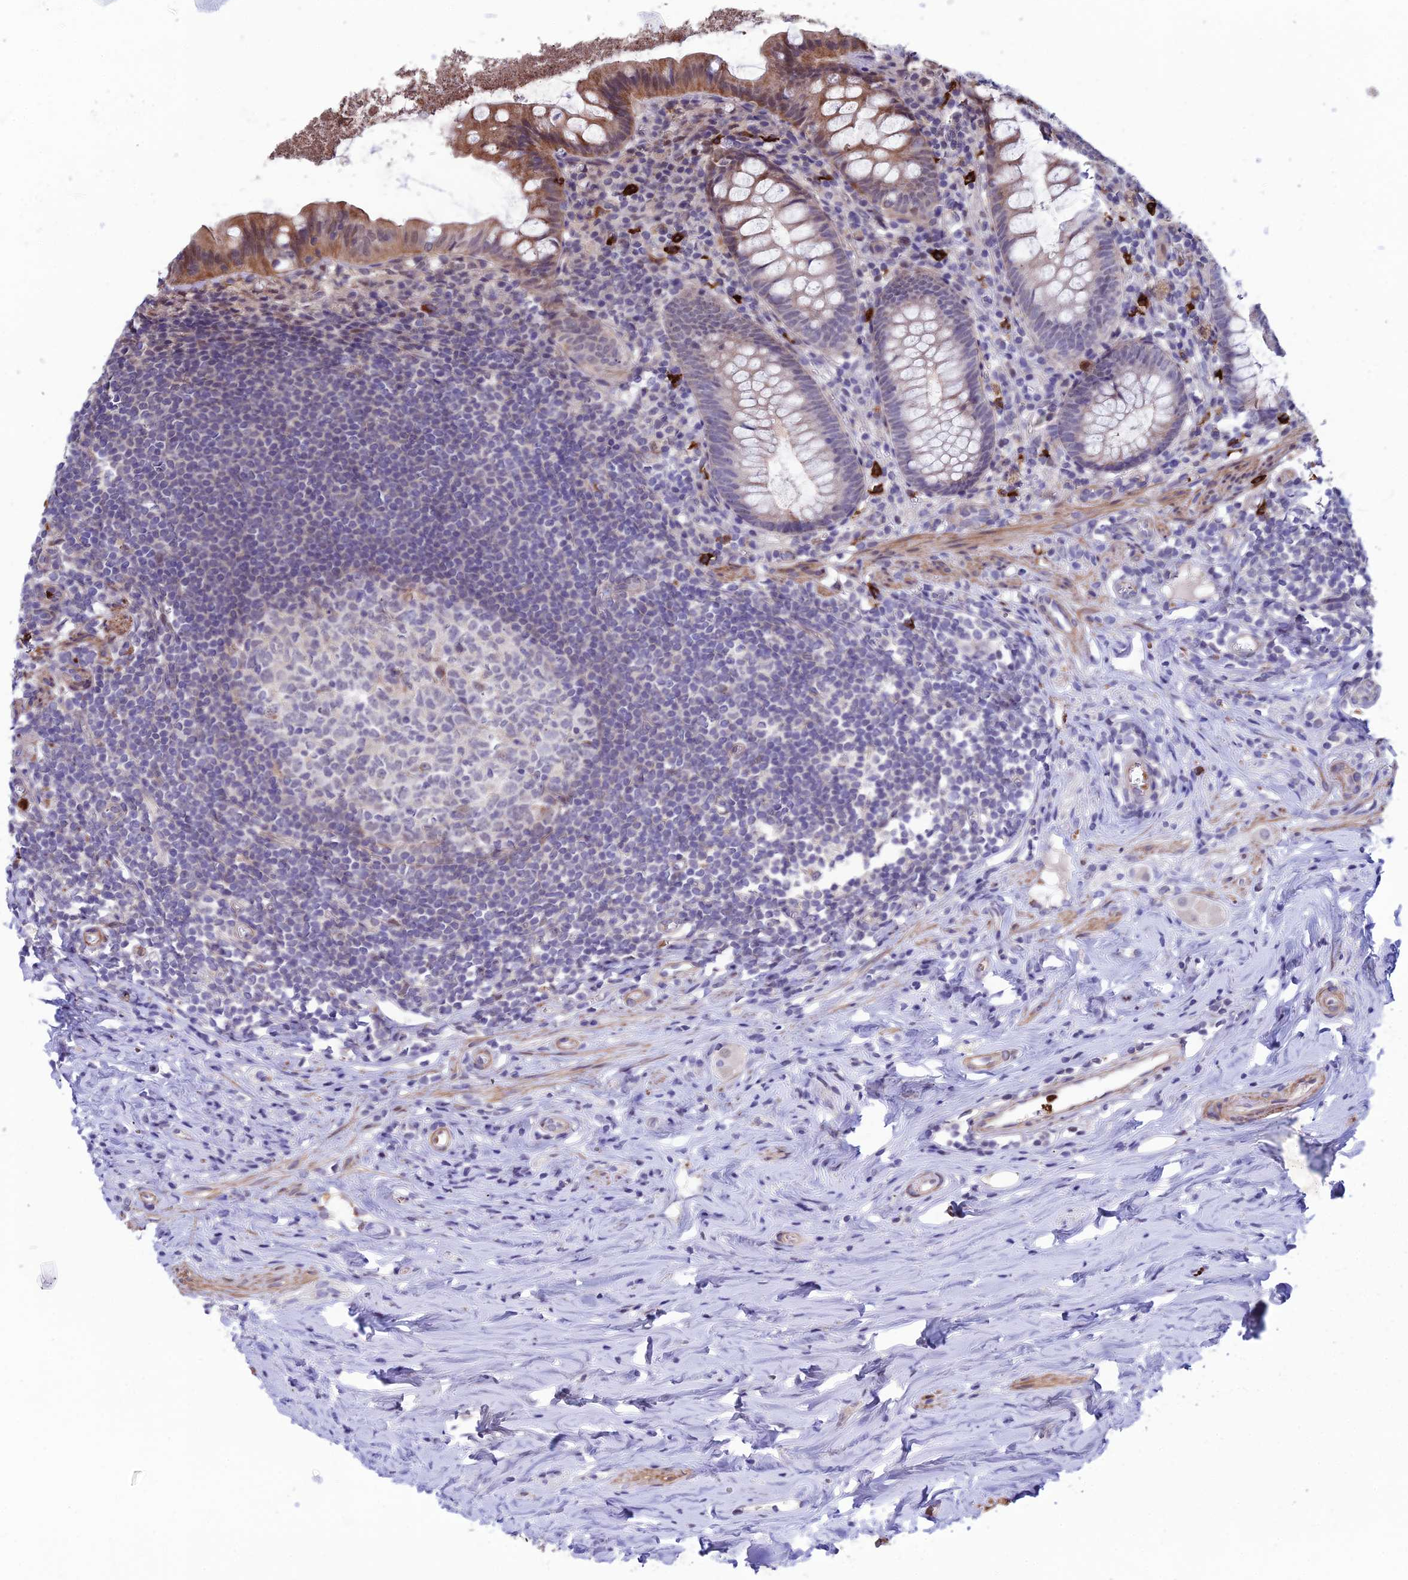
{"staining": {"intensity": "moderate", "quantity": "<25%", "location": "cytoplasmic/membranous"}, "tissue": "appendix", "cell_type": "Glandular cells", "image_type": "normal", "snomed": [{"axis": "morphology", "description": "Normal tissue, NOS"}, {"axis": "topography", "description": "Appendix"}], "caption": "This is an image of IHC staining of normal appendix, which shows moderate expression in the cytoplasmic/membranous of glandular cells.", "gene": "COL6A6", "patient": {"sex": "female", "age": 51}}